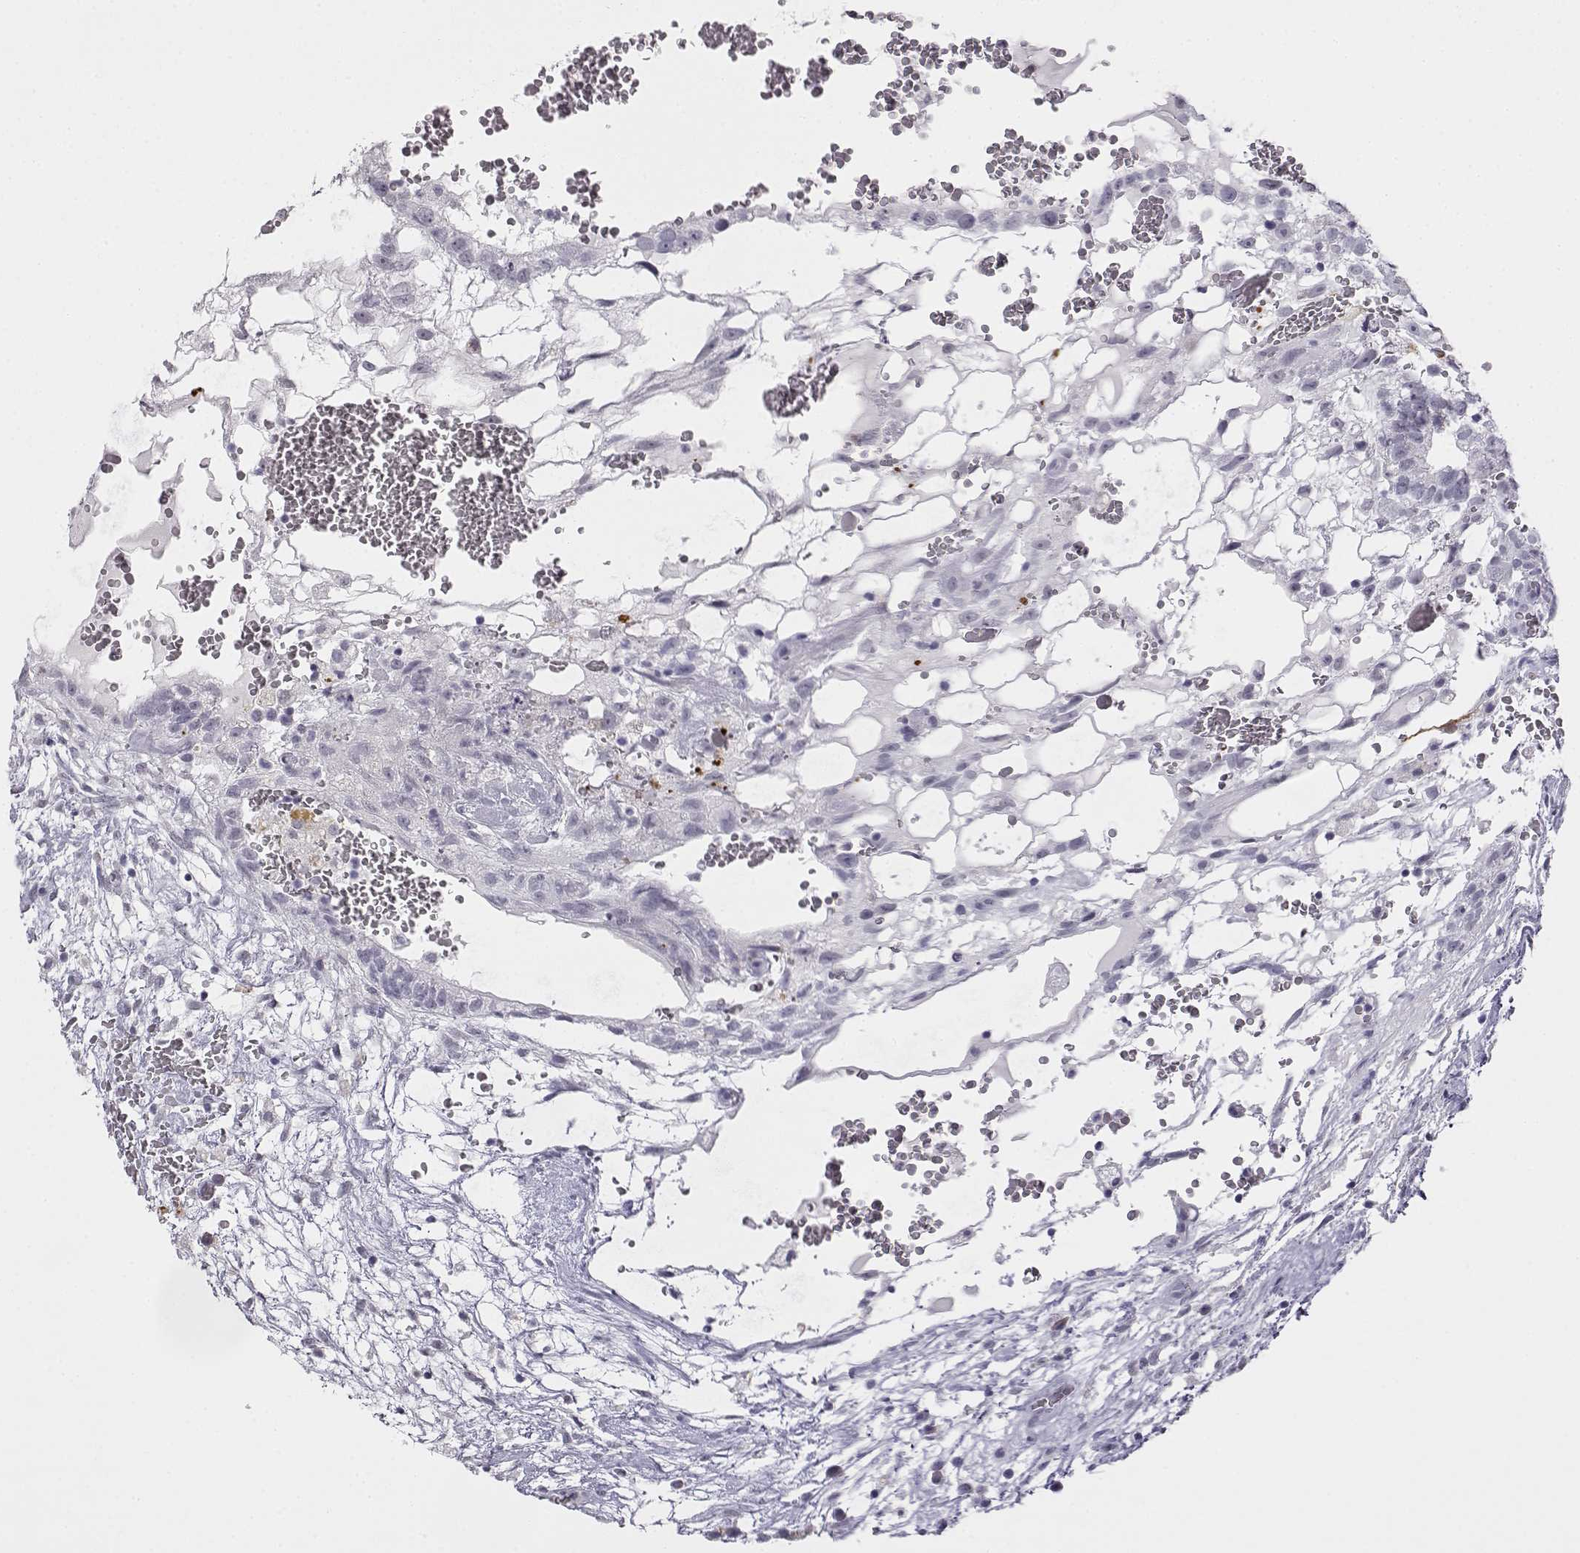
{"staining": {"intensity": "negative", "quantity": "none", "location": "none"}, "tissue": "testis cancer", "cell_type": "Tumor cells", "image_type": "cancer", "snomed": [{"axis": "morphology", "description": "Normal tissue, NOS"}, {"axis": "morphology", "description": "Carcinoma, Embryonal, NOS"}, {"axis": "topography", "description": "Testis"}], "caption": "Human testis cancer stained for a protein using IHC displays no positivity in tumor cells.", "gene": "VGF", "patient": {"sex": "male", "age": 32}}